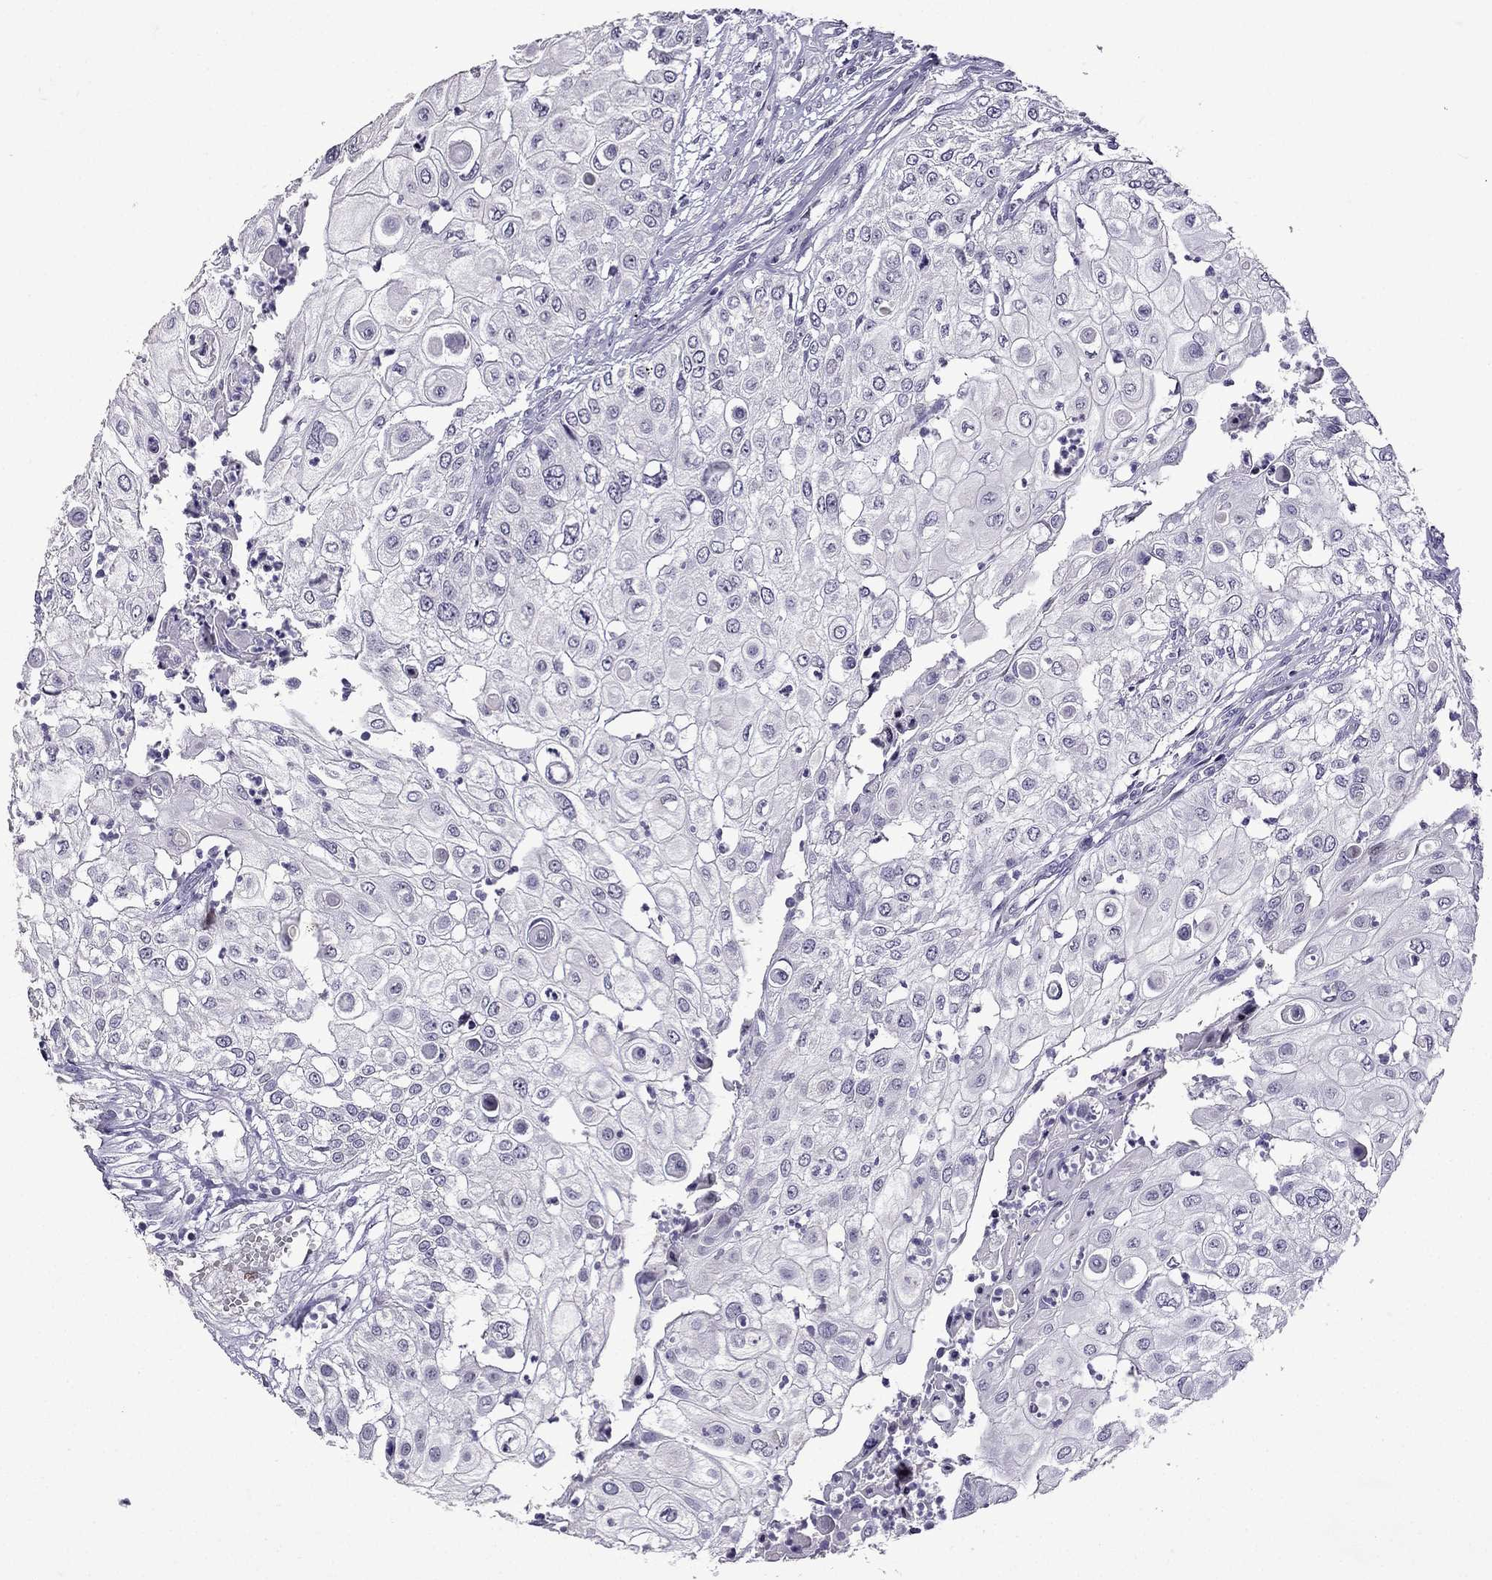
{"staining": {"intensity": "negative", "quantity": "none", "location": "none"}, "tissue": "urothelial cancer", "cell_type": "Tumor cells", "image_type": "cancer", "snomed": [{"axis": "morphology", "description": "Urothelial carcinoma, High grade"}, {"axis": "topography", "description": "Urinary bladder"}], "caption": "Tumor cells show no significant staining in urothelial cancer. Nuclei are stained in blue.", "gene": "TTN", "patient": {"sex": "female", "age": 79}}